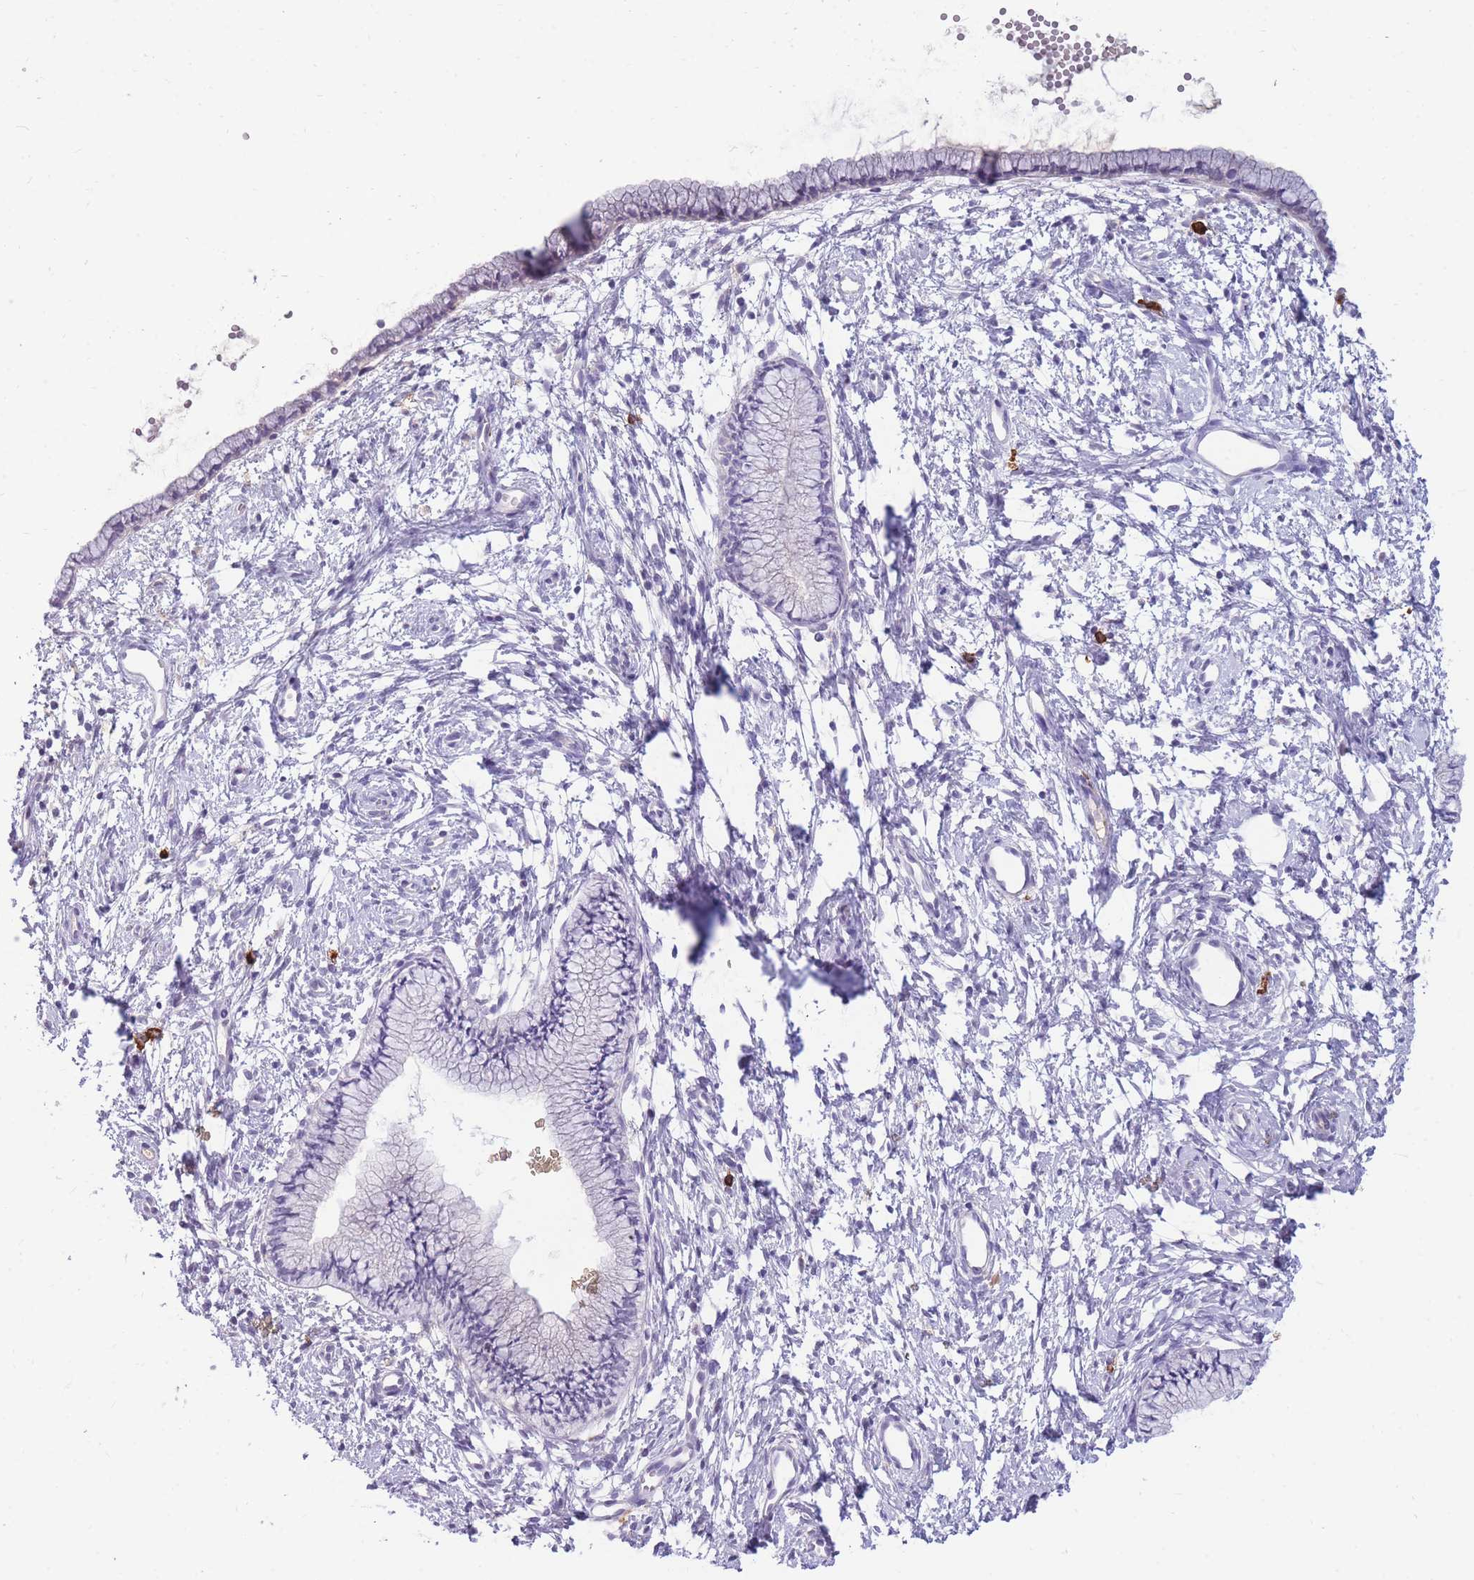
{"staining": {"intensity": "negative", "quantity": "none", "location": "none"}, "tissue": "cervix", "cell_type": "Glandular cells", "image_type": "normal", "snomed": [{"axis": "morphology", "description": "Normal tissue, NOS"}, {"axis": "topography", "description": "Cervix"}], "caption": "Immunohistochemical staining of unremarkable human cervix demonstrates no significant expression in glandular cells. Nuclei are stained in blue.", "gene": "TPSD1", "patient": {"sex": "female", "age": 57}}